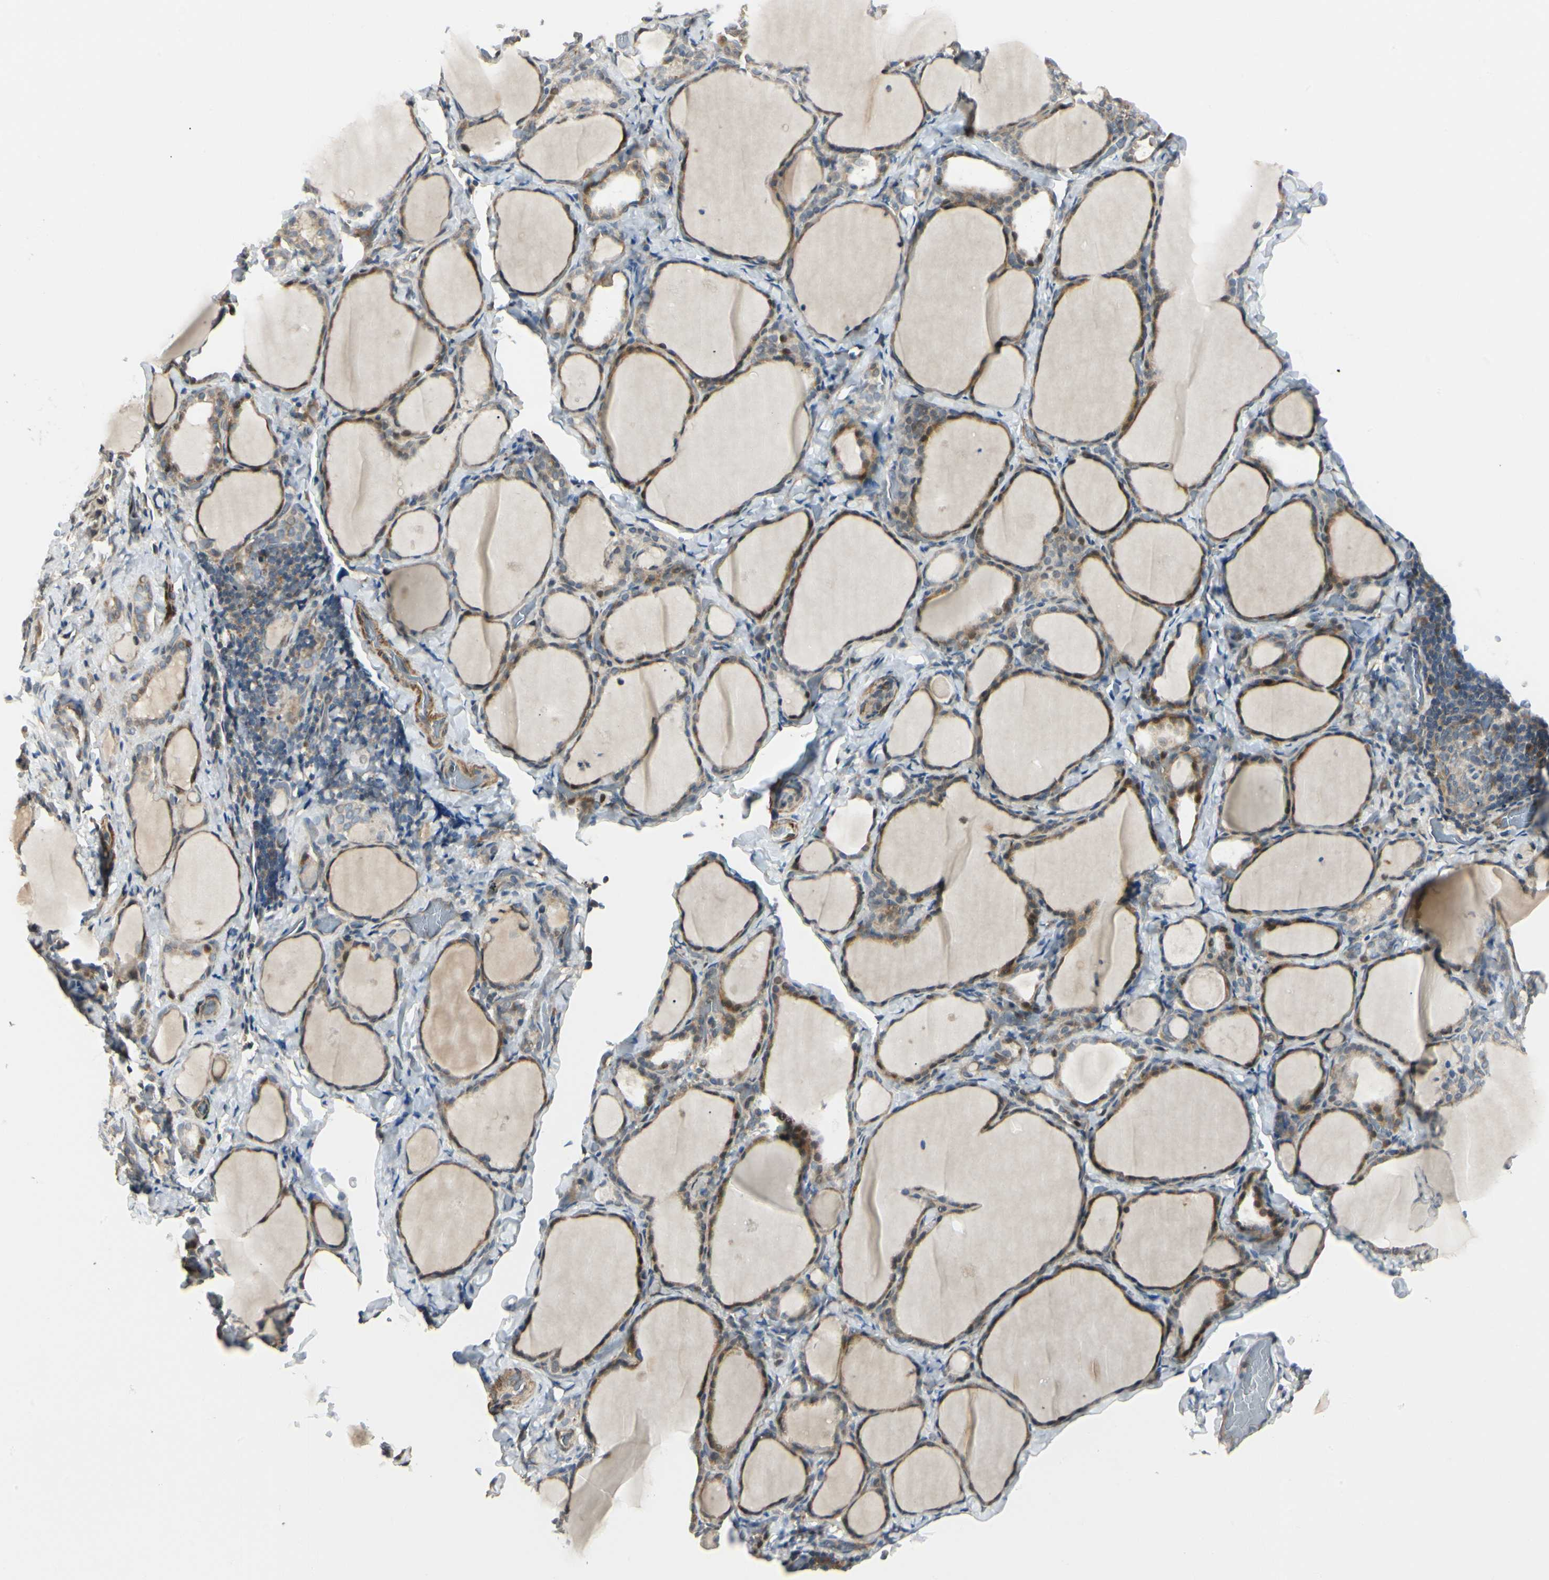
{"staining": {"intensity": "weak", "quantity": ">75%", "location": "cytoplasmic/membranous"}, "tissue": "thyroid gland", "cell_type": "Glandular cells", "image_type": "normal", "snomed": [{"axis": "morphology", "description": "Normal tissue, NOS"}, {"axis": "morphology", "description": "Papillary adenocarcinoma, NOS"}, {"axis": "topography", "description": "Thyroid gland"}], "caption": "Immunohistochemical staining of unremarkable human thyroid gland displays >75% levels of weak cytoplasmic/membranous protein expression in approximately >75% of glandular cells.", "gene": "P4HA3", "patient": {"sex": "female", "age": 30}}